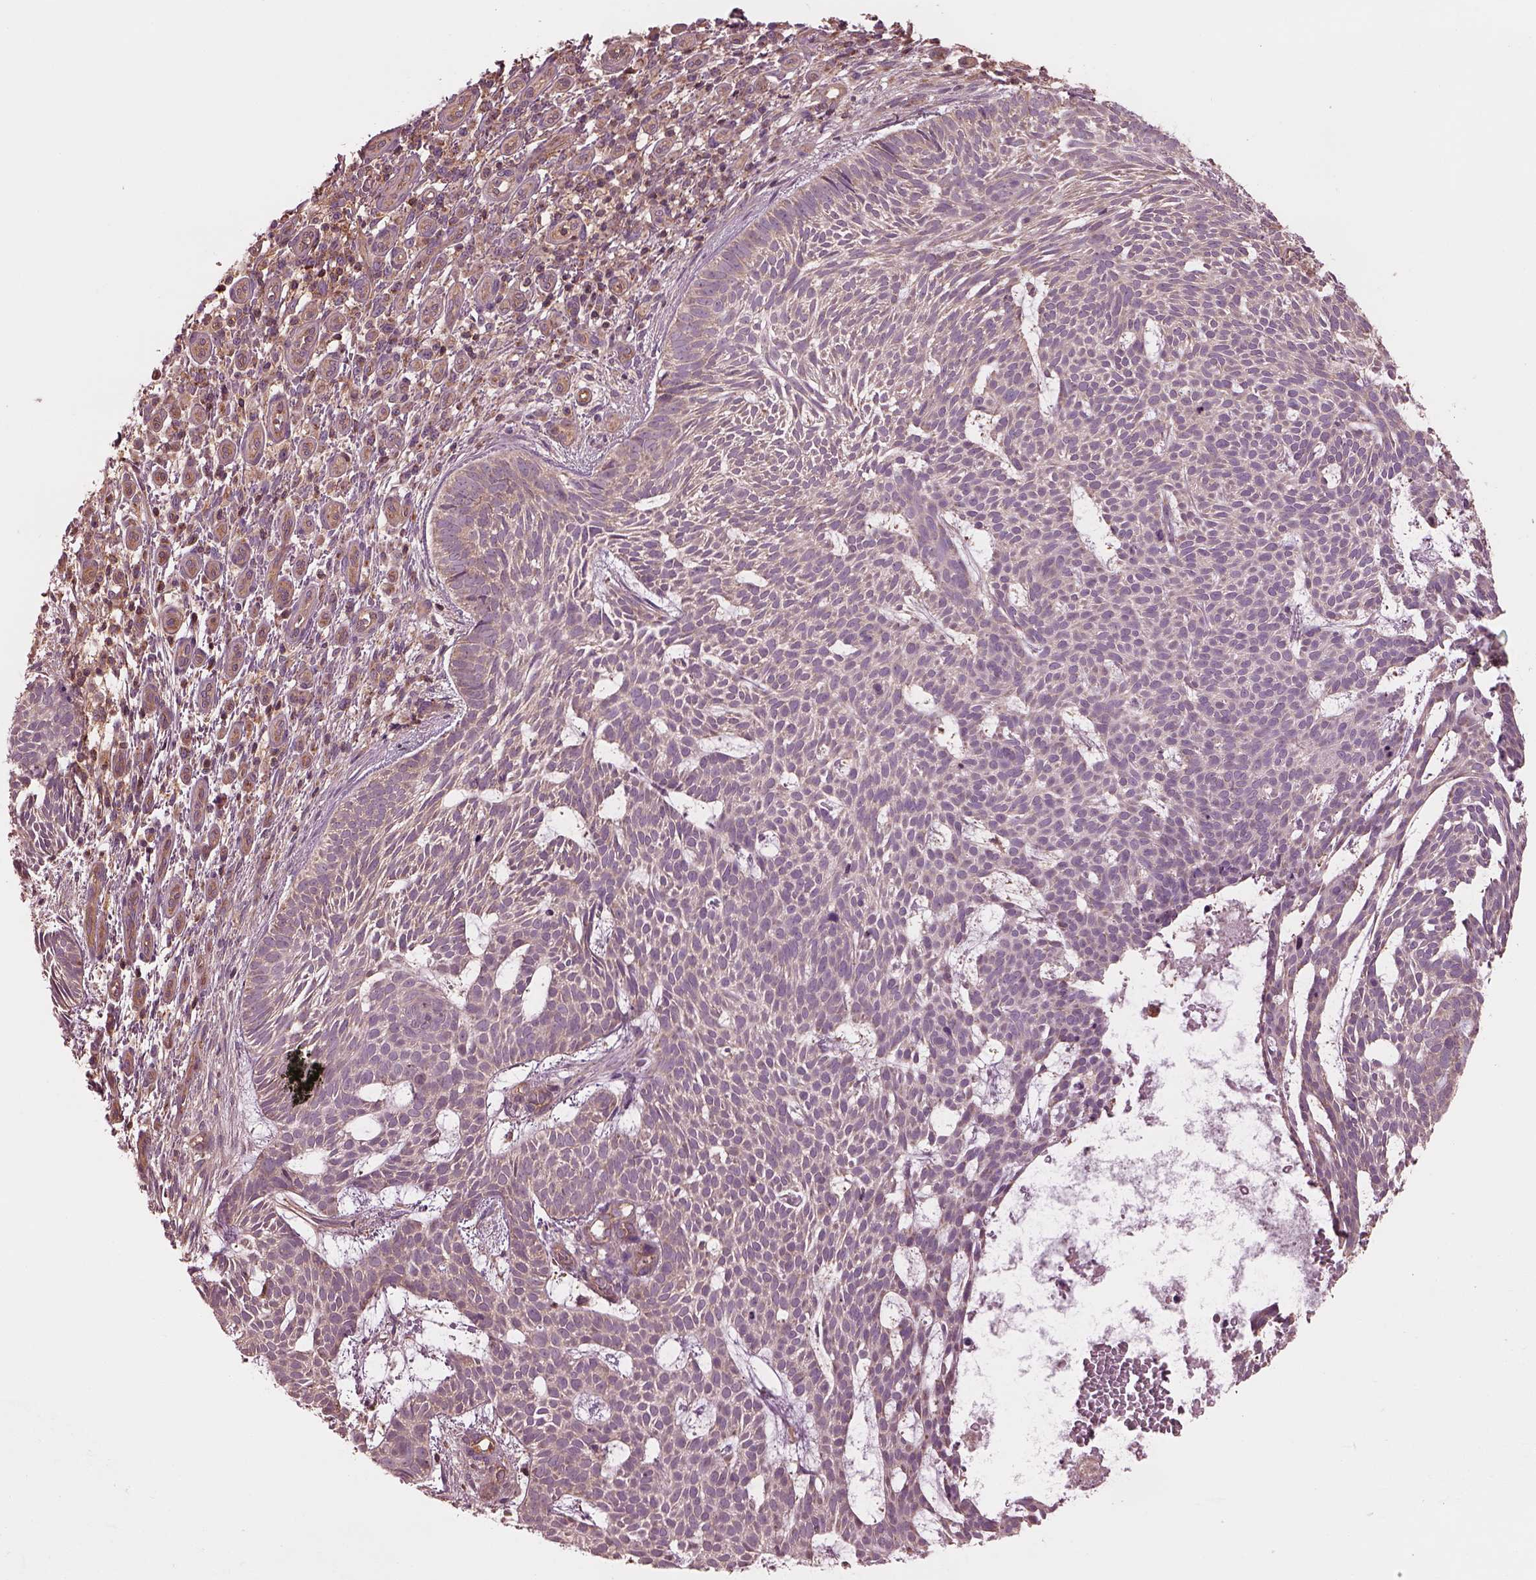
{"staining": {"intensity": "negative", "quantity": "none", "location": "none"}, "tissue": "skin cancer", "cell_type": "Tumor cells", "image_type": "cancer", "snomed": [{"axis": "morphology", "description": "Basal cell carcinoma"}, {"axis": "topography", "description": "Skin"}], "caption": "Tumor cells are negative for brown protein staining in skin basal cell carcinoma. (DAB (3,3'-diaminobenzidine) immunohistochemistry (IHC) with hematoxylin counter stain).", "gene": "STK33", "patient": {"sex": "male", "age": 59}}